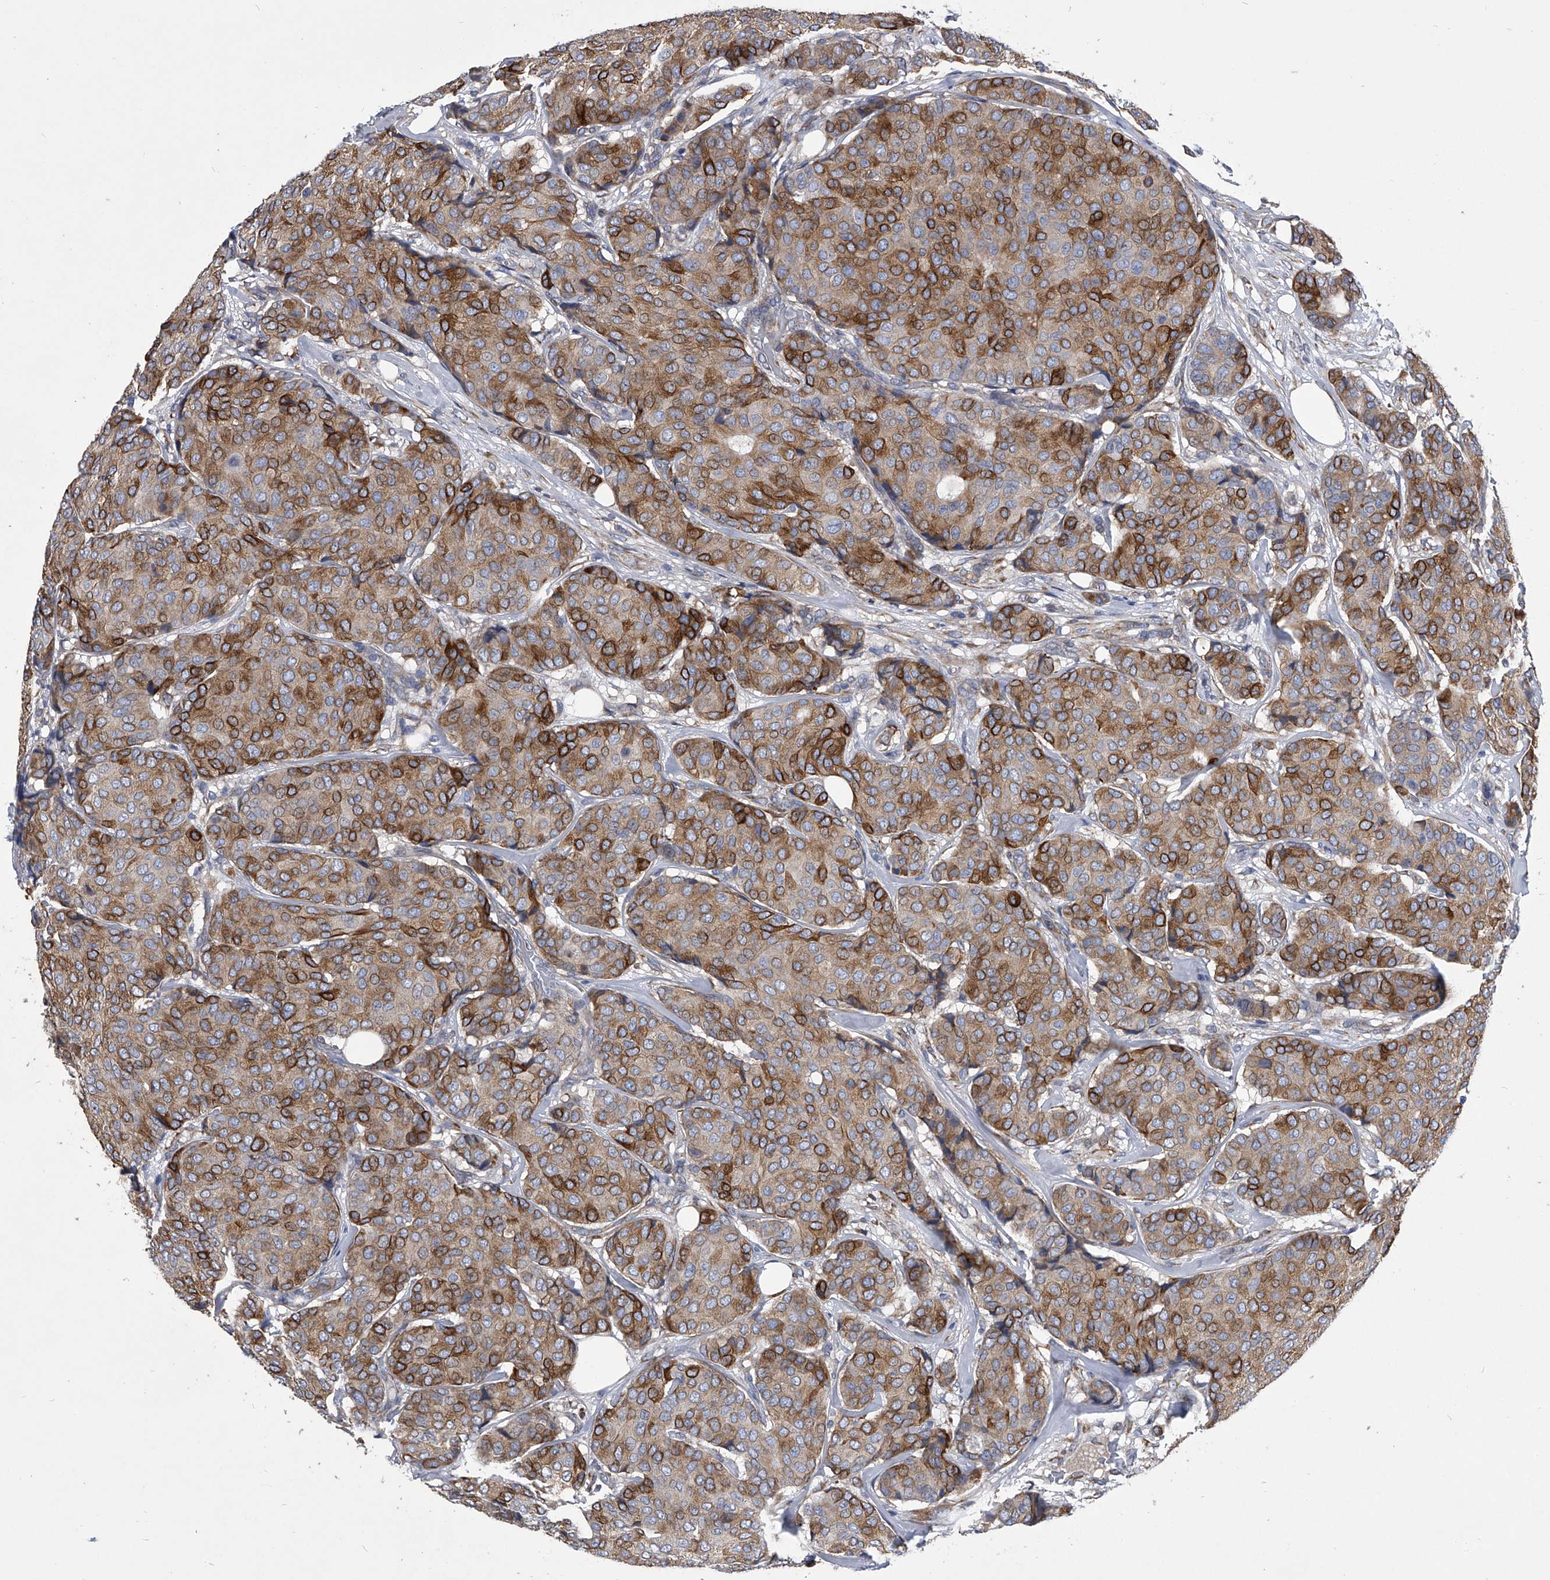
{"staining": {"intensity": "moderate", "quantity": ">75%", "location": "cytoplasmic/membranous"}, "tissue": "breast cancer", "cell_type": "Tumor cells", "image_type": "cancer", "snomed": [{"axis": "morphology", "description": "Duct carcinoma"}, {"axis": "topography", "description": "Breast"}], "caption": "Brown immunohistochemical staining in human breast cancer (intraductal carcinoma) shows moderate cytoplasmic/membranous expression in approximately >75% of tumor cells.", "gene": "CCR4", "patient": {"sex": "female", "age": 75}}